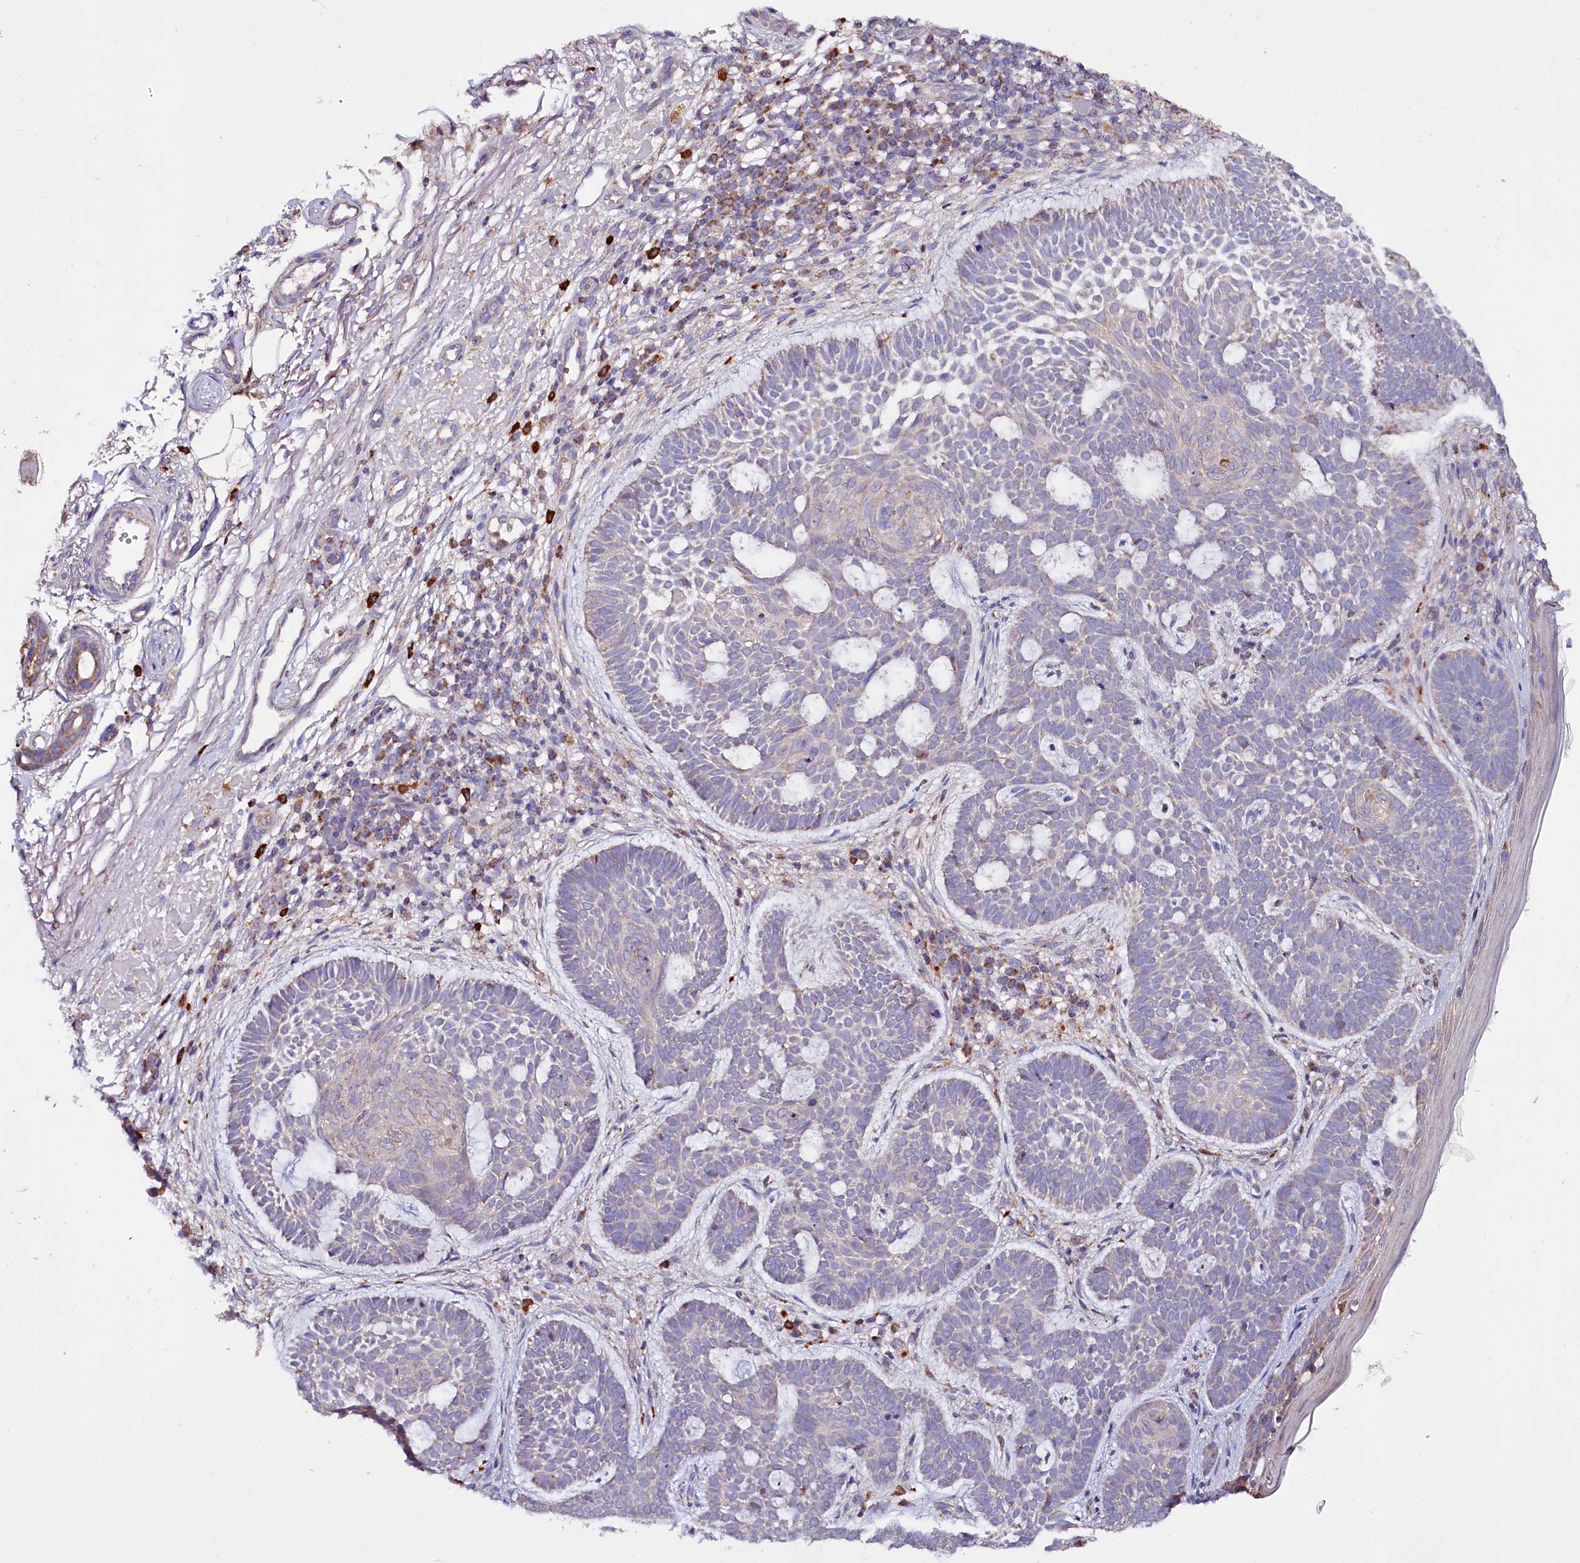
{"staining": {"intensity": "negative", "quantity": "none", "location": "none"}, "tissue": "skin cancer", "cell_type": "Tumor cells", "image_type": "cancer", "snomed": [{"axis": "morphology", "description": "Basal cell carcinoma"}, {"axis": "topography", "description": "Skin"}], "caption": "Tumor cells are negative for brown protein staining in skin basal cell carcinoma. The staining is performed using DAB brown chromogen with nuclei counter-stained in using hematoxylin.", "gene": "ZNF45", "patient": {"sex": "male", "age": 85}}